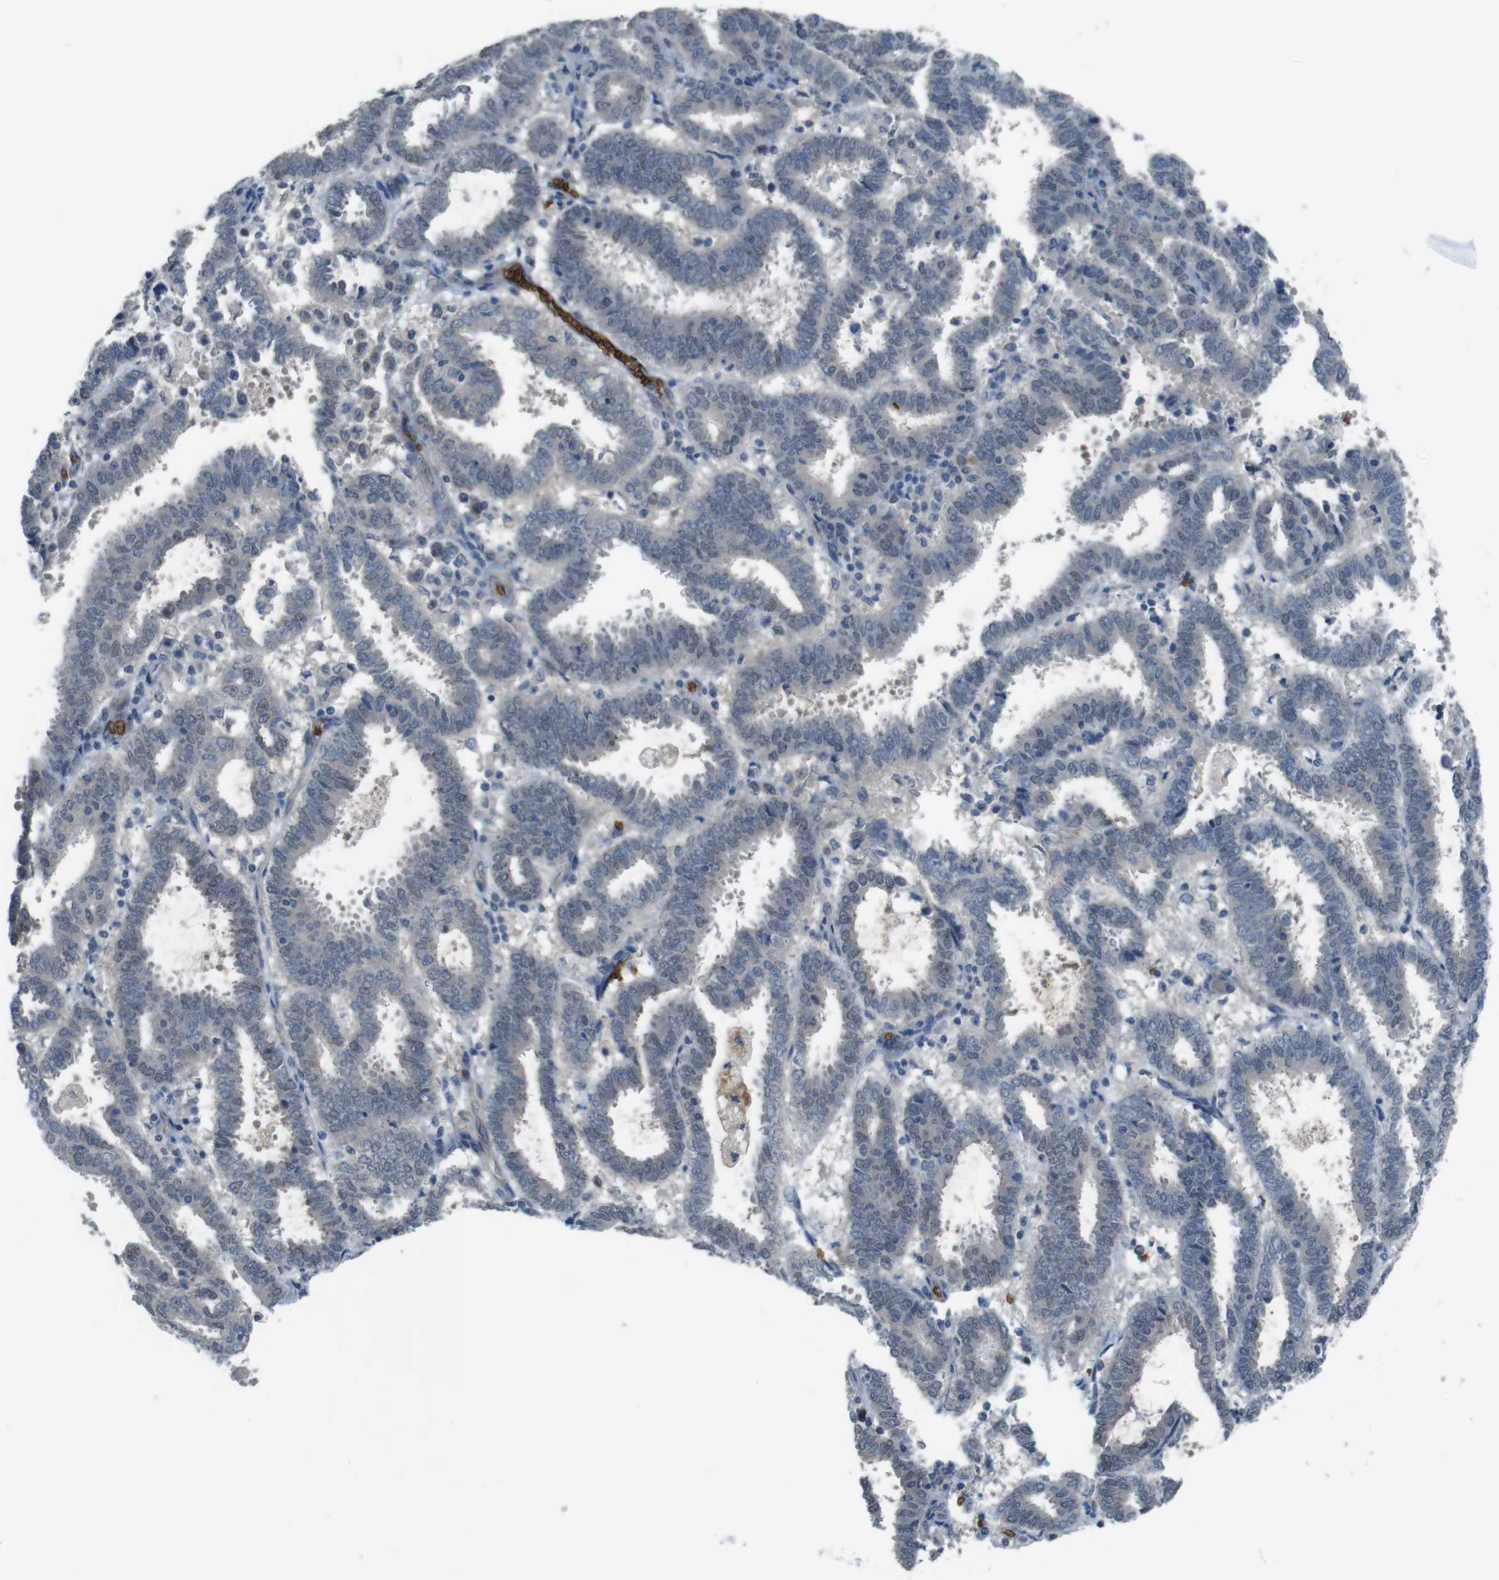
{"staining": {"intensity": "weak", "quantity": "<25%", "location": "cytoplasmic/membranous"}, "tissue": "endometrial cancer", "cell_type": "Tumor cells", "image_type": "cancer", "snomed": [{"axis": "morphology", "description": "Adenocarcinoma, NOS"}, {"axis": "topography", "description": "Uterus"}], "caption": "DAB immunohistochemical staining of human adenocarcinoma (endometrial) reveals no significant positivity in tumor cells. (Brightfield microscopy of DAB (3,3'-diaminobenzidine) IHC at high magnification).", "gene": "GYPA", "patient": {"sex": "female", "age": 83}}